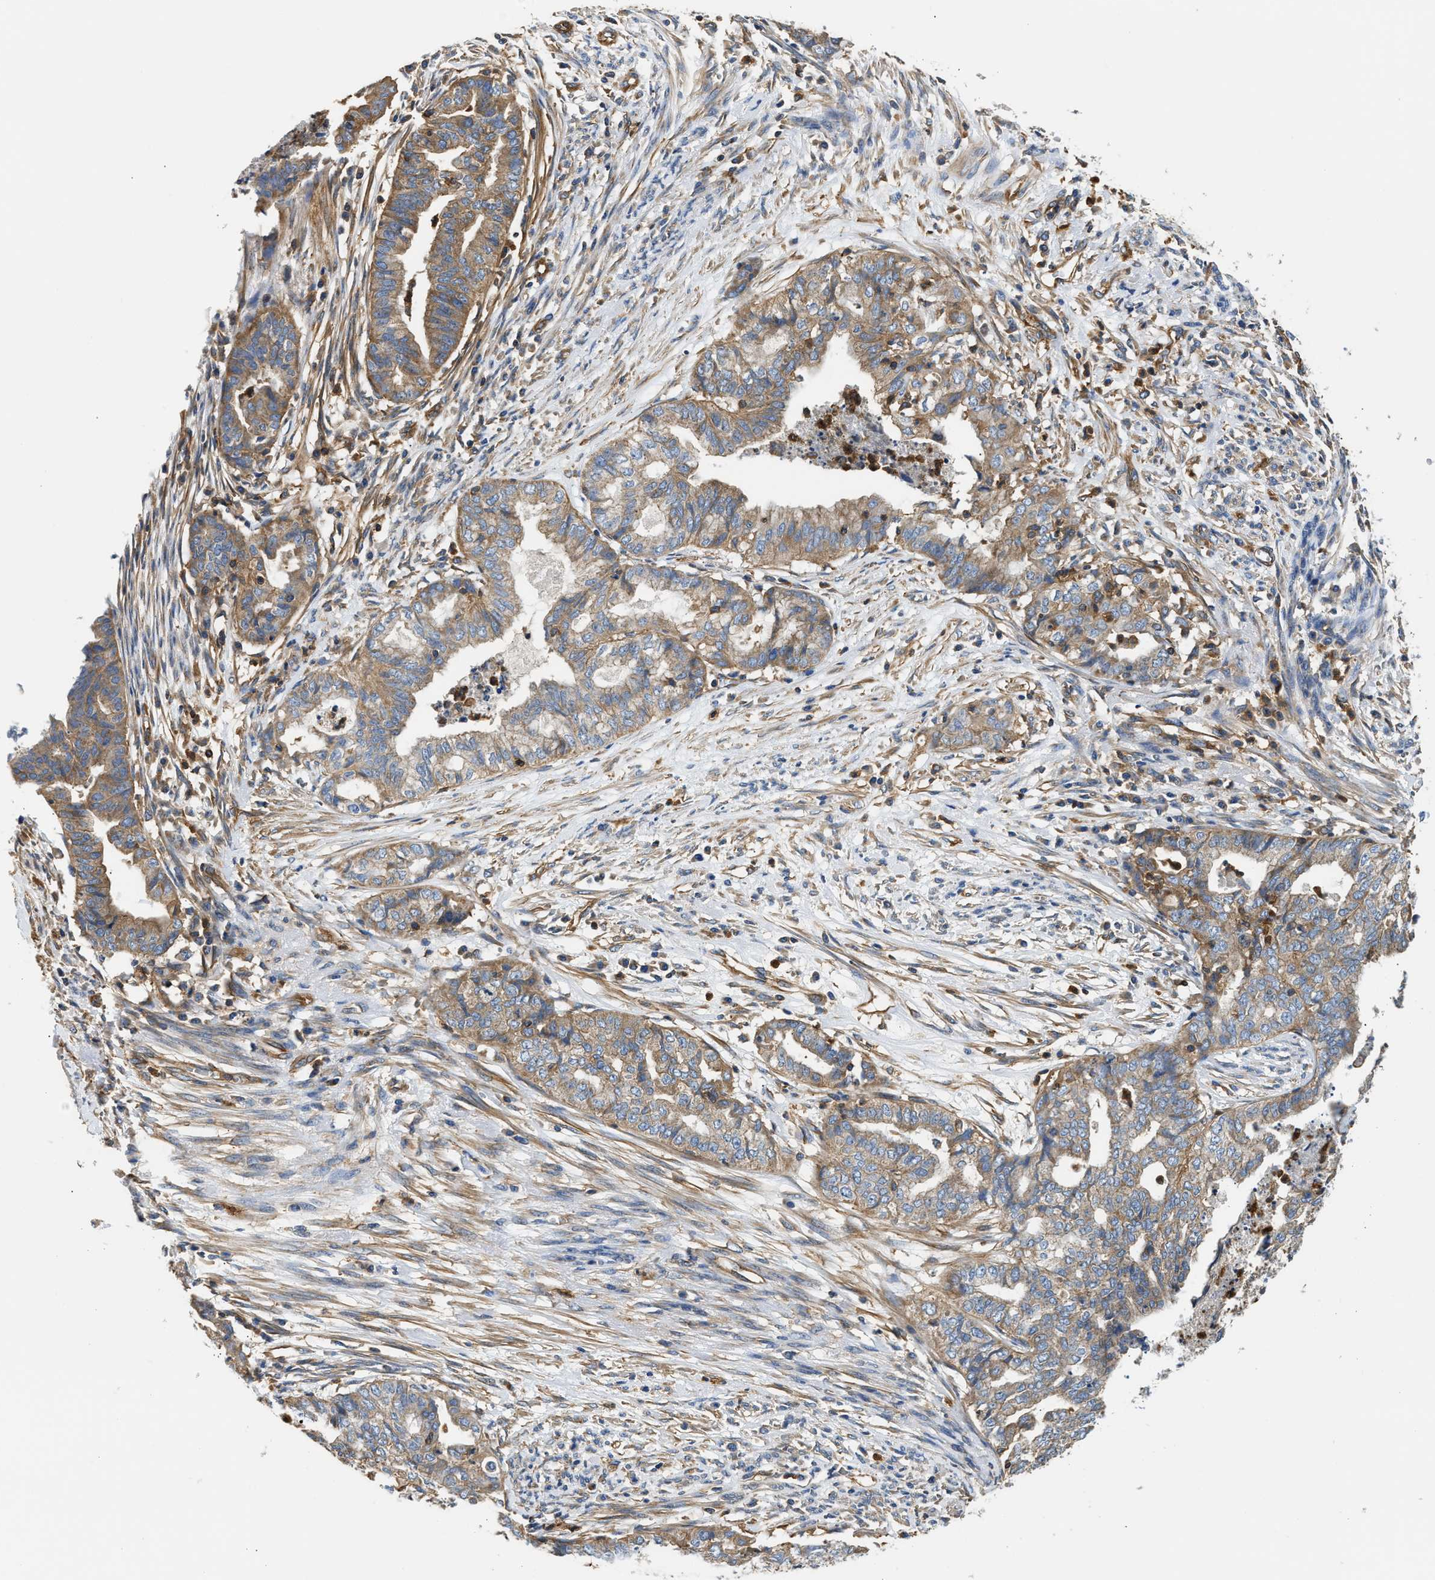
{"staining": {"intensity": "moderate", "quantity": "25%-75%", "location": "cytoplasmic/membranous"}, "tissue": "endometrial cancer", "cell_type": "Tumor cells", "image_type": "cancer", "snomed": [{"axis": "morphology", "description": "Adenocarcinoma, NOS"}, {"axis": "topography", "description": "Endometrium"}], "caption": "Human adenocarcinoma (endometrial) stained for a protein (brown) displays moderate cytoplasmic/membranous positive staining in about 25%-75% of tumor cells.", "gene": "SAMD9L", "patient": {"sex": "female", "age": 79}}